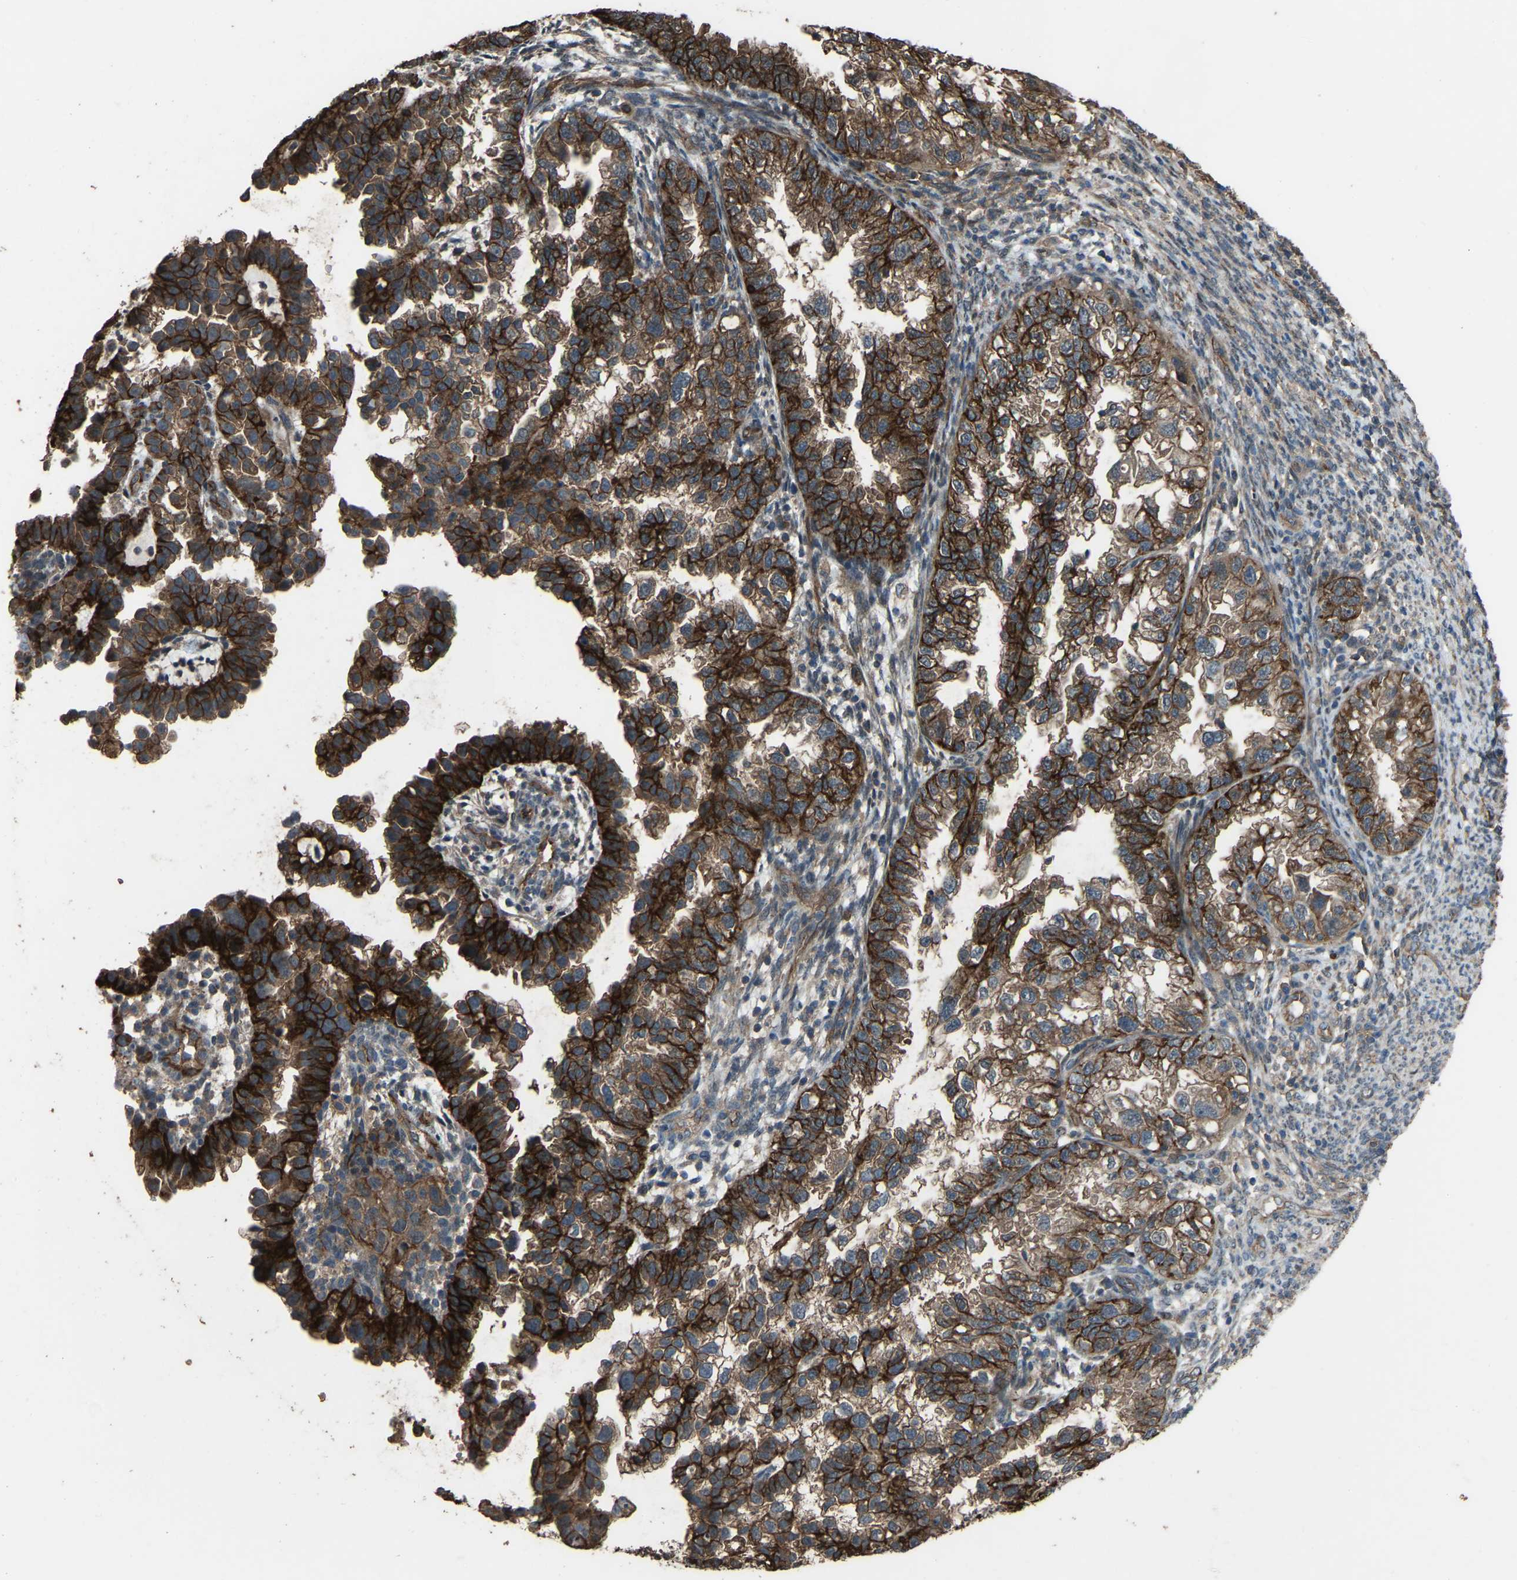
{"staining": {"intensity": "strong", "quantity": ">75%", "location": "cytoplasmic/membranous"}, "tissue": "endometrial cancer", "cell_type": "Tumor cells", "image_type": "cancer", "snomed": [{"axis": "morphology", "description": "Adenocarcinoma, NOS"}, {"axis": "topography", "description": "Endometrium"}], "caption": "Protein expression by immunohistochemistry reveals strong cytoplasmic/membranous positivity in about >75% of tumor cells in endometrial cancer (adenocarcinoma).", "gene": "SLC4A2", "patient": {"sex": "female", "age": 85}}